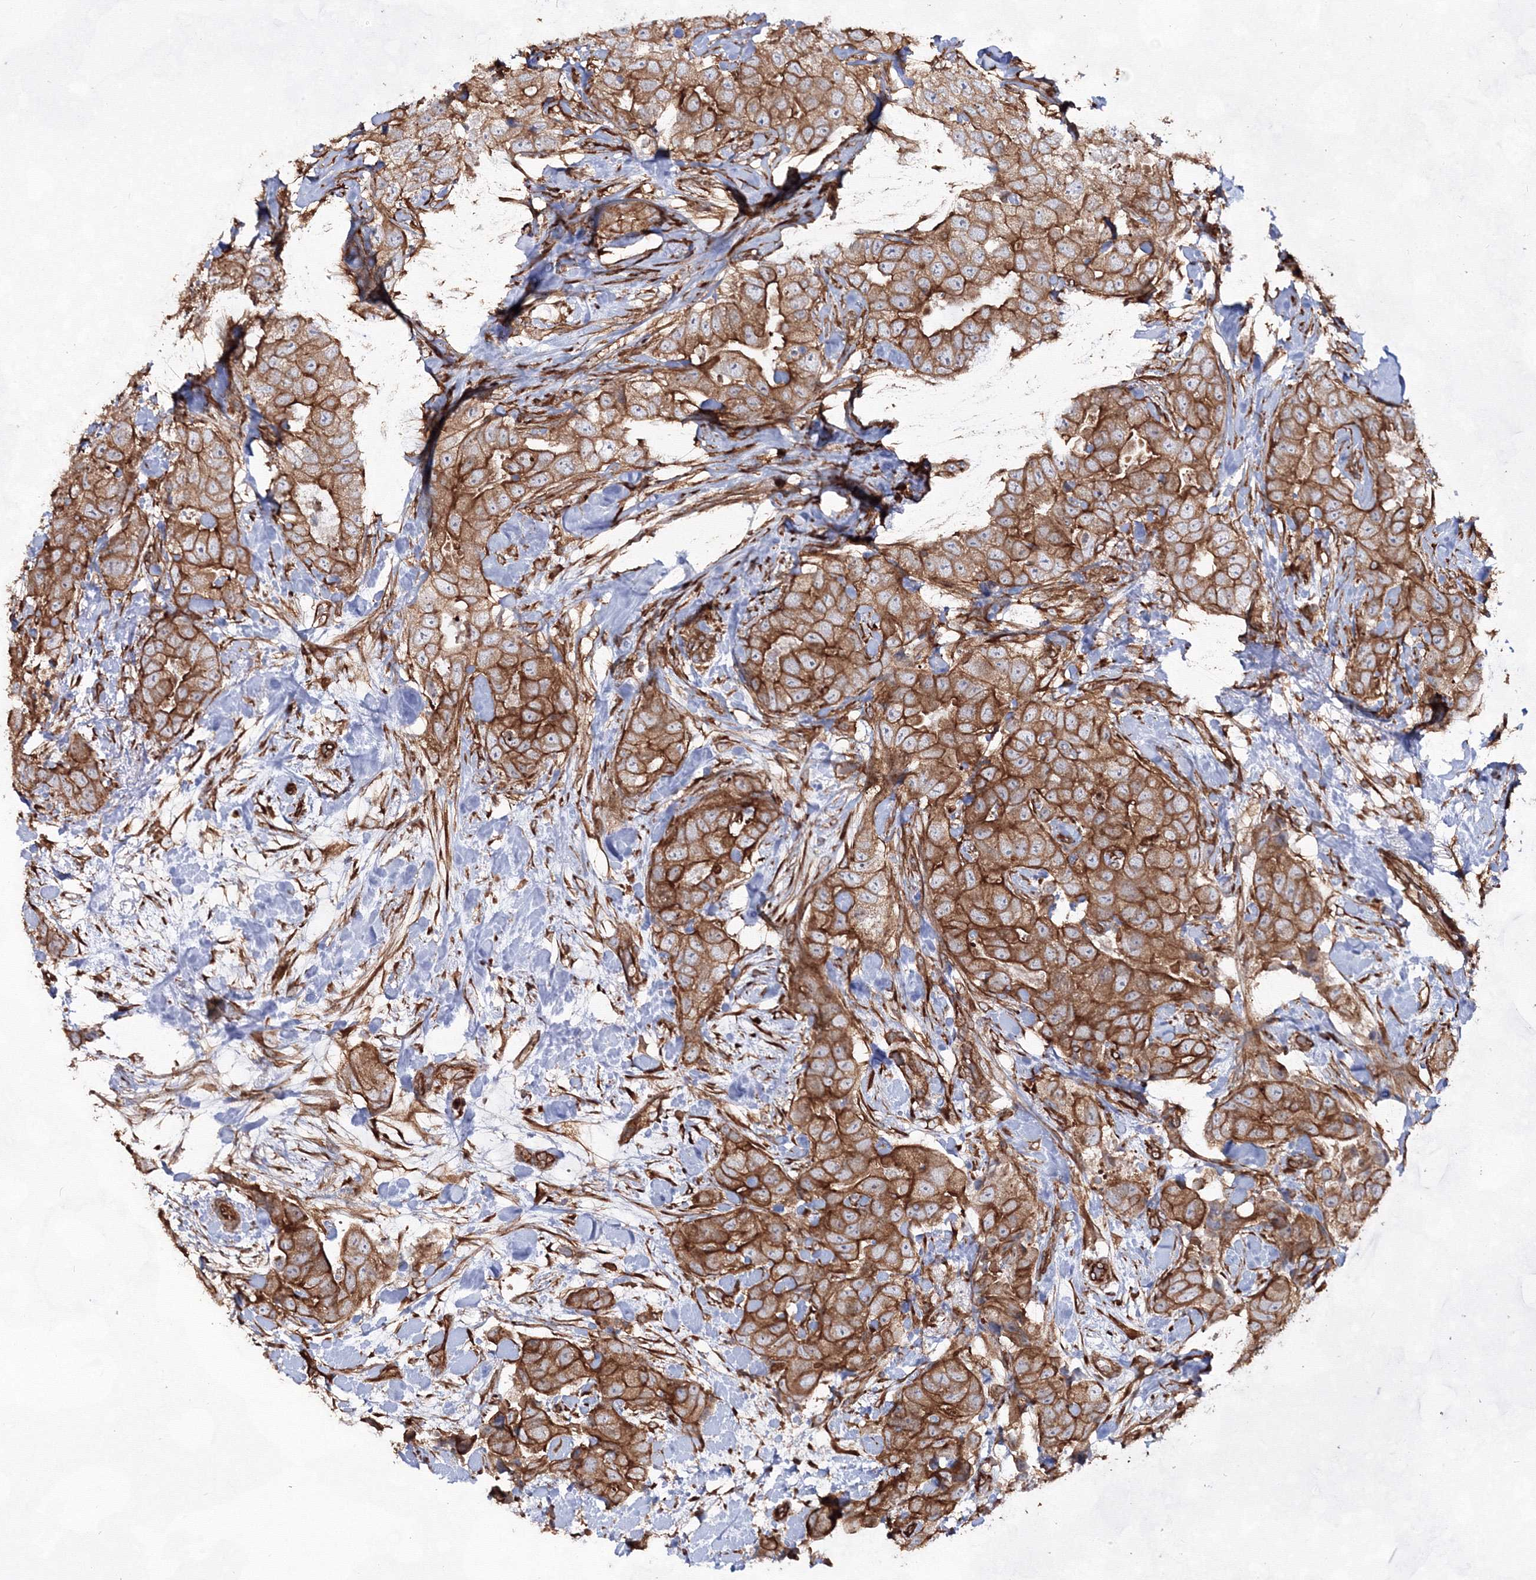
{"staining": {"intensity": "strong", "quantity": ">75%", "location": "cytoplasmic/membranous"}, "tissue": "breast cancer", "cell_type": "Tumor cells", "image_type": "cancer", "snomed": [{"axis": "morphology", "description": "Duct carcinoma"}, {"axis": "topography", "description": "Breast"}], "caption": "Approximately >75% of tumor cells in human breast invasive ductal carcinoma exhibit strong cytoplasmic/membranous protein positivity as visualized by brown immunohistochemical staining.", "gene": "EXOC6", "patient": {"sex": "female", "age": 62}}